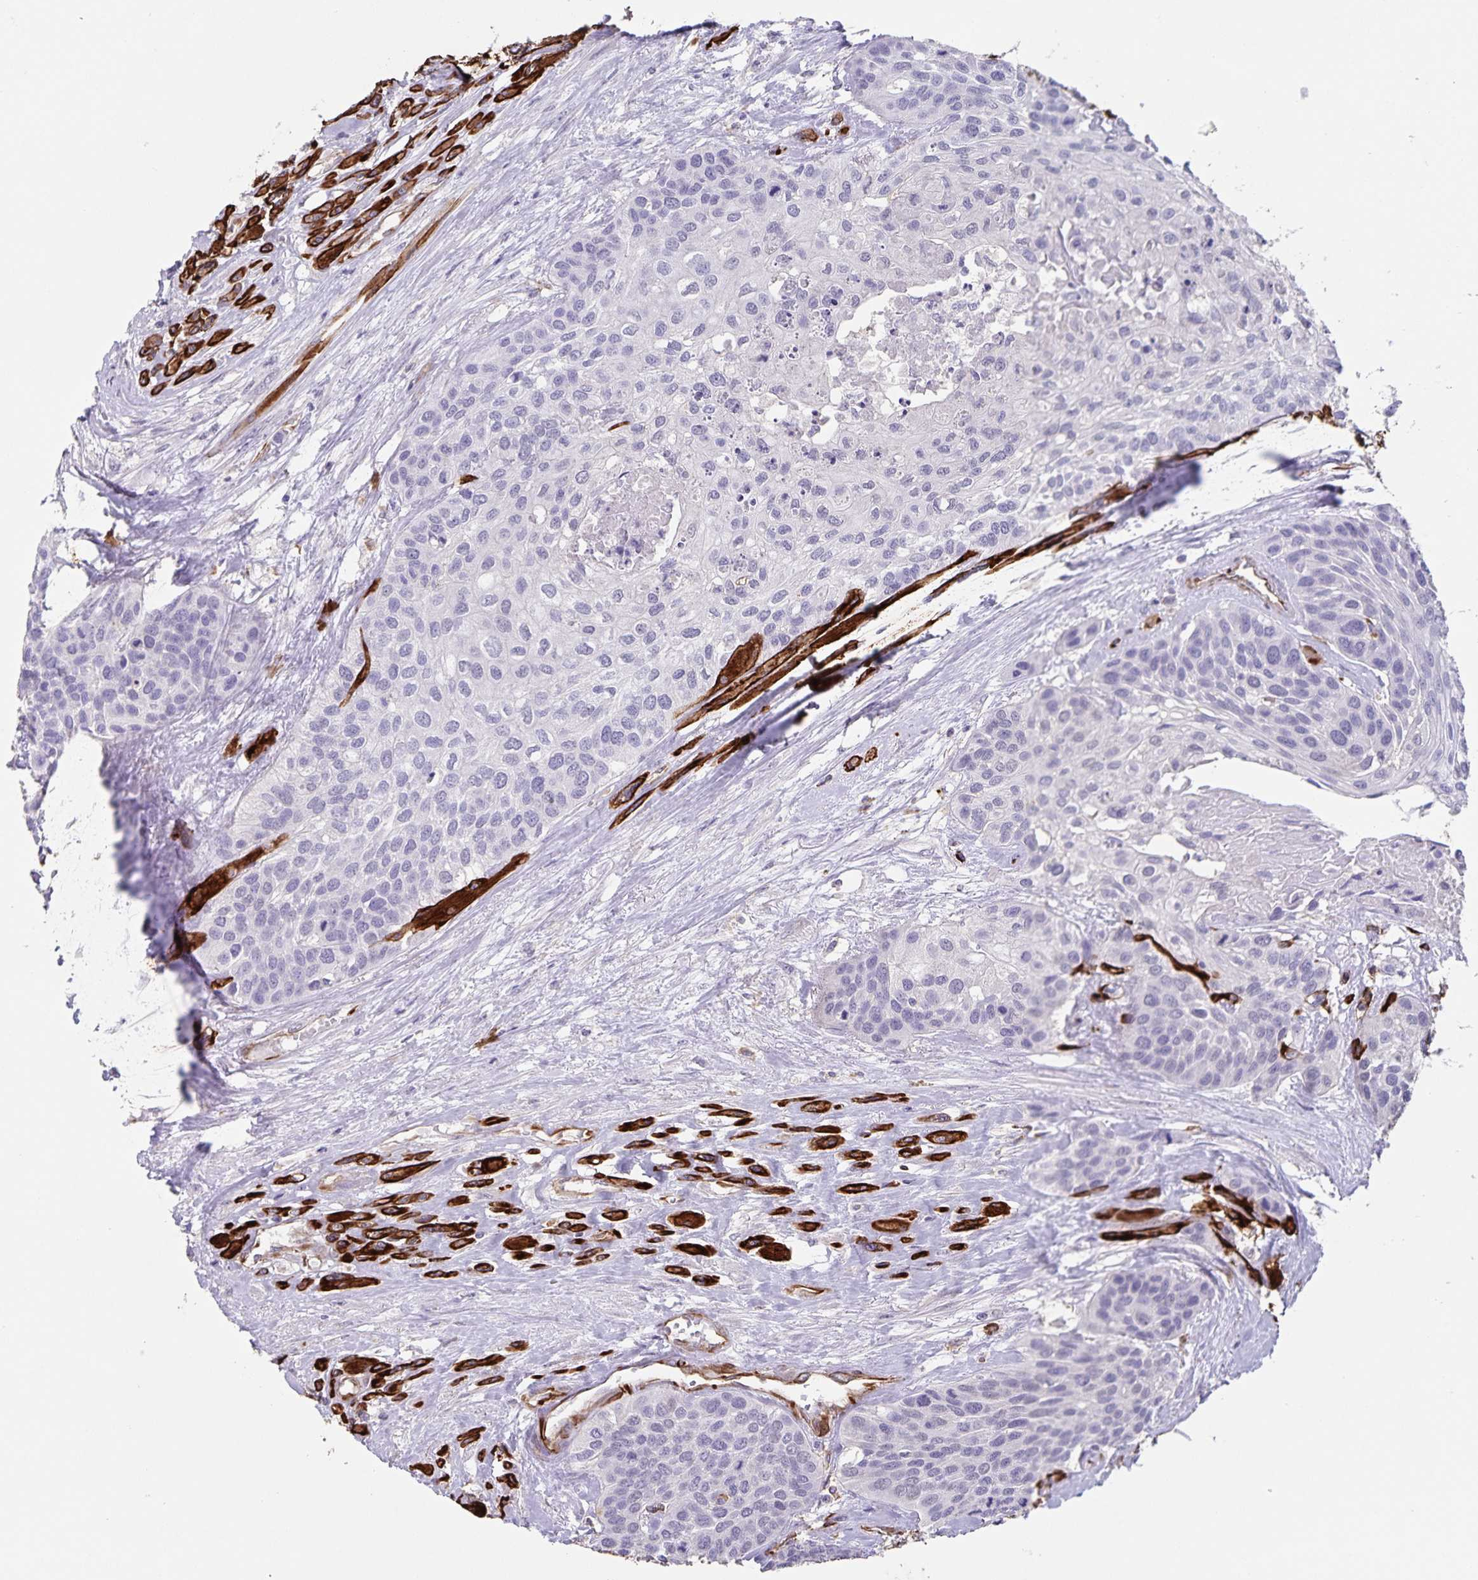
{"staining": {"intensity": "negative", "quantity": "none", "location": "none"}, "tissue": "head and neck cancer", "cell_type": "Tumor cells", "image_type": "cancer", "snomed": [{"axis": "morphology", "description": "Squamous cell carcinoma, NOS"}, {"axis": "topography", "description": "Head-Neck"}], "caption": "Tumor cells are negative for protein expression in human head and neck cancer. Brightfield microscopy of immunohistochemistry stained with DAB (3,3'-diaminobenzidine) (brown) and hematoxylin (blue), captured at high magnification.", "gene": "SYNM", "patient": {"sex": "female", "age": 50}}